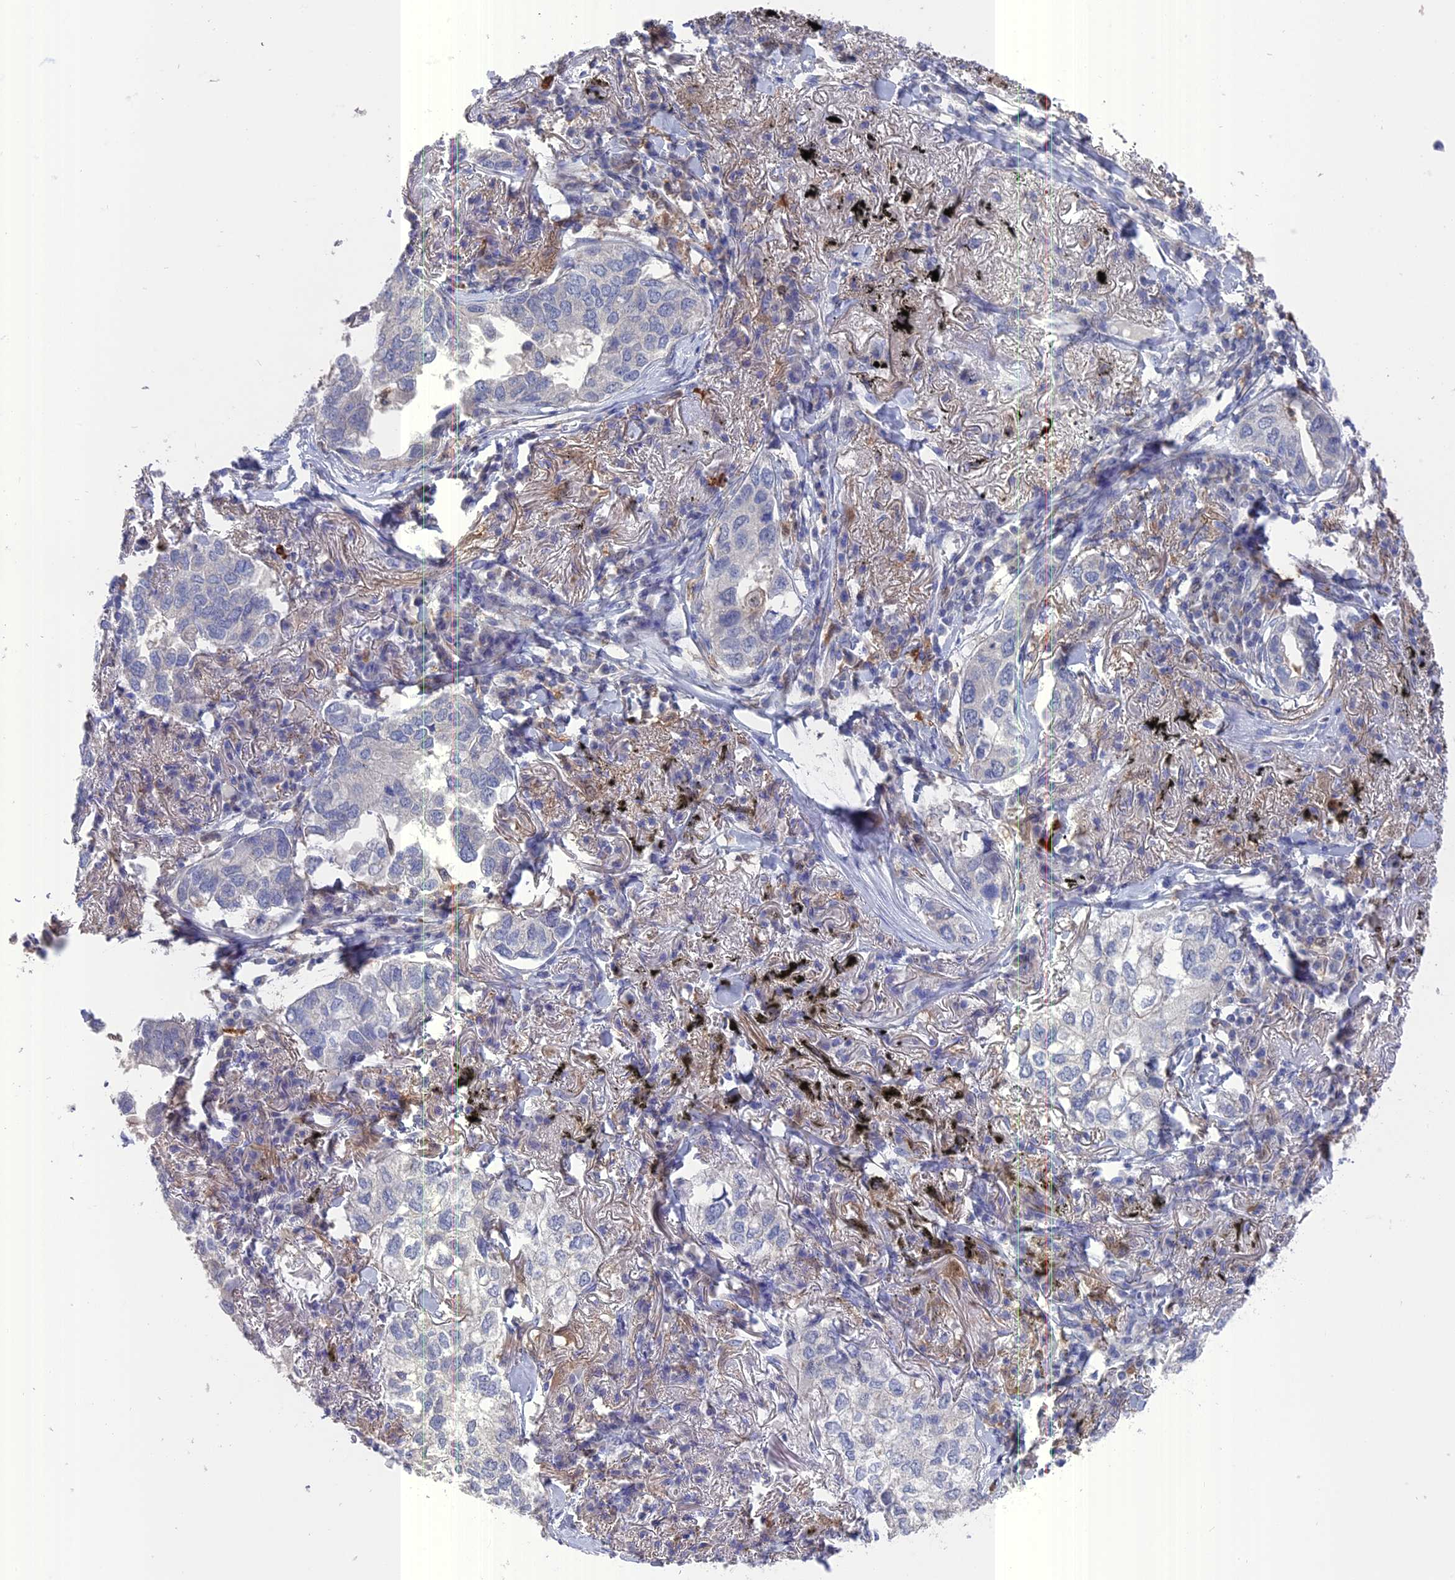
{"staining": {"intensity": "negative", "quantity": "none", "location": "none"}, "tissue": "lung cancer", "cell_type": "Tumor cells", "image_type": "cancer", "snomed": [{"axis": "morphology", "description": "Adenocarcinoma, NOS"}, {"axis": "topography", "description": "Lung"}], "caption": "Tumor cells show no significant protein positivity in lung cancer (adenocarcinoma).", "gene": "NCF4", "patient": {"sex": "male", "age": 65}}